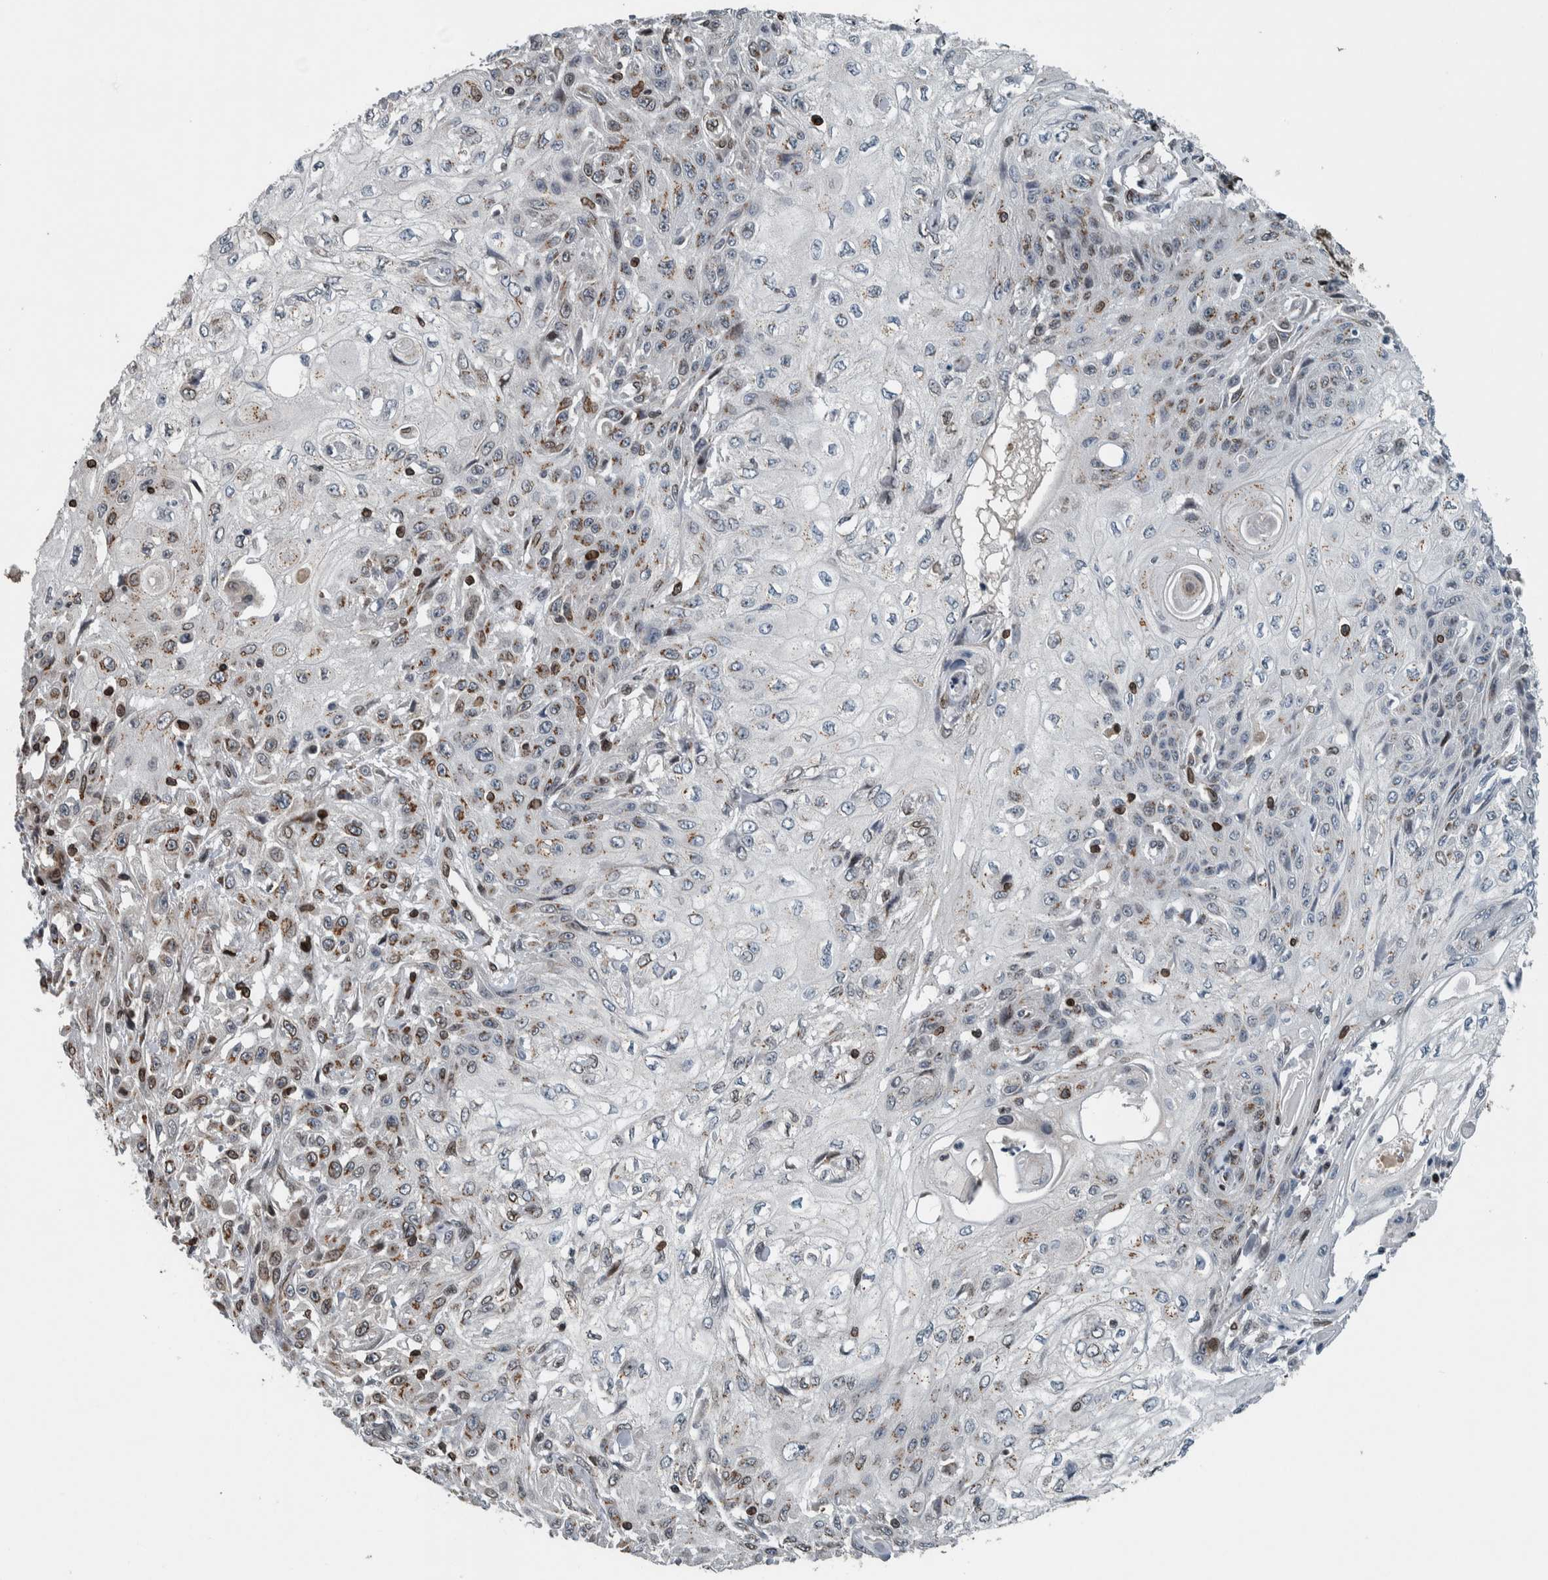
{"staining": {"intensity": "weak", "quantity": "<25%", "location": "cytoplasmic/membranous"}, "tissue": "skin cancer", "cell_type": "Tumor cells", "image_type": "cancer", "snomed": [{"axis": "morphology", "description": "Squamous cell carcinoma, NOS"}, {"axis": "morphology", "description": "Squamous cell carcinoma, metastatic, NOS"}, {"axis": "topography", "description": "Skin"}, {"axis": "topography", "description": "Lymph node"}], "caption": "Immunohistochemistry micrograph of squamous cell carcinoma (skin) stained for a protein (brown), which displays no positivity in tumor cells. (Brightfield microscopy of DAB immunohistochemistry at high magnification).", "gene": "FAM135B", "patient": {"sex": "male", "age": 75}}